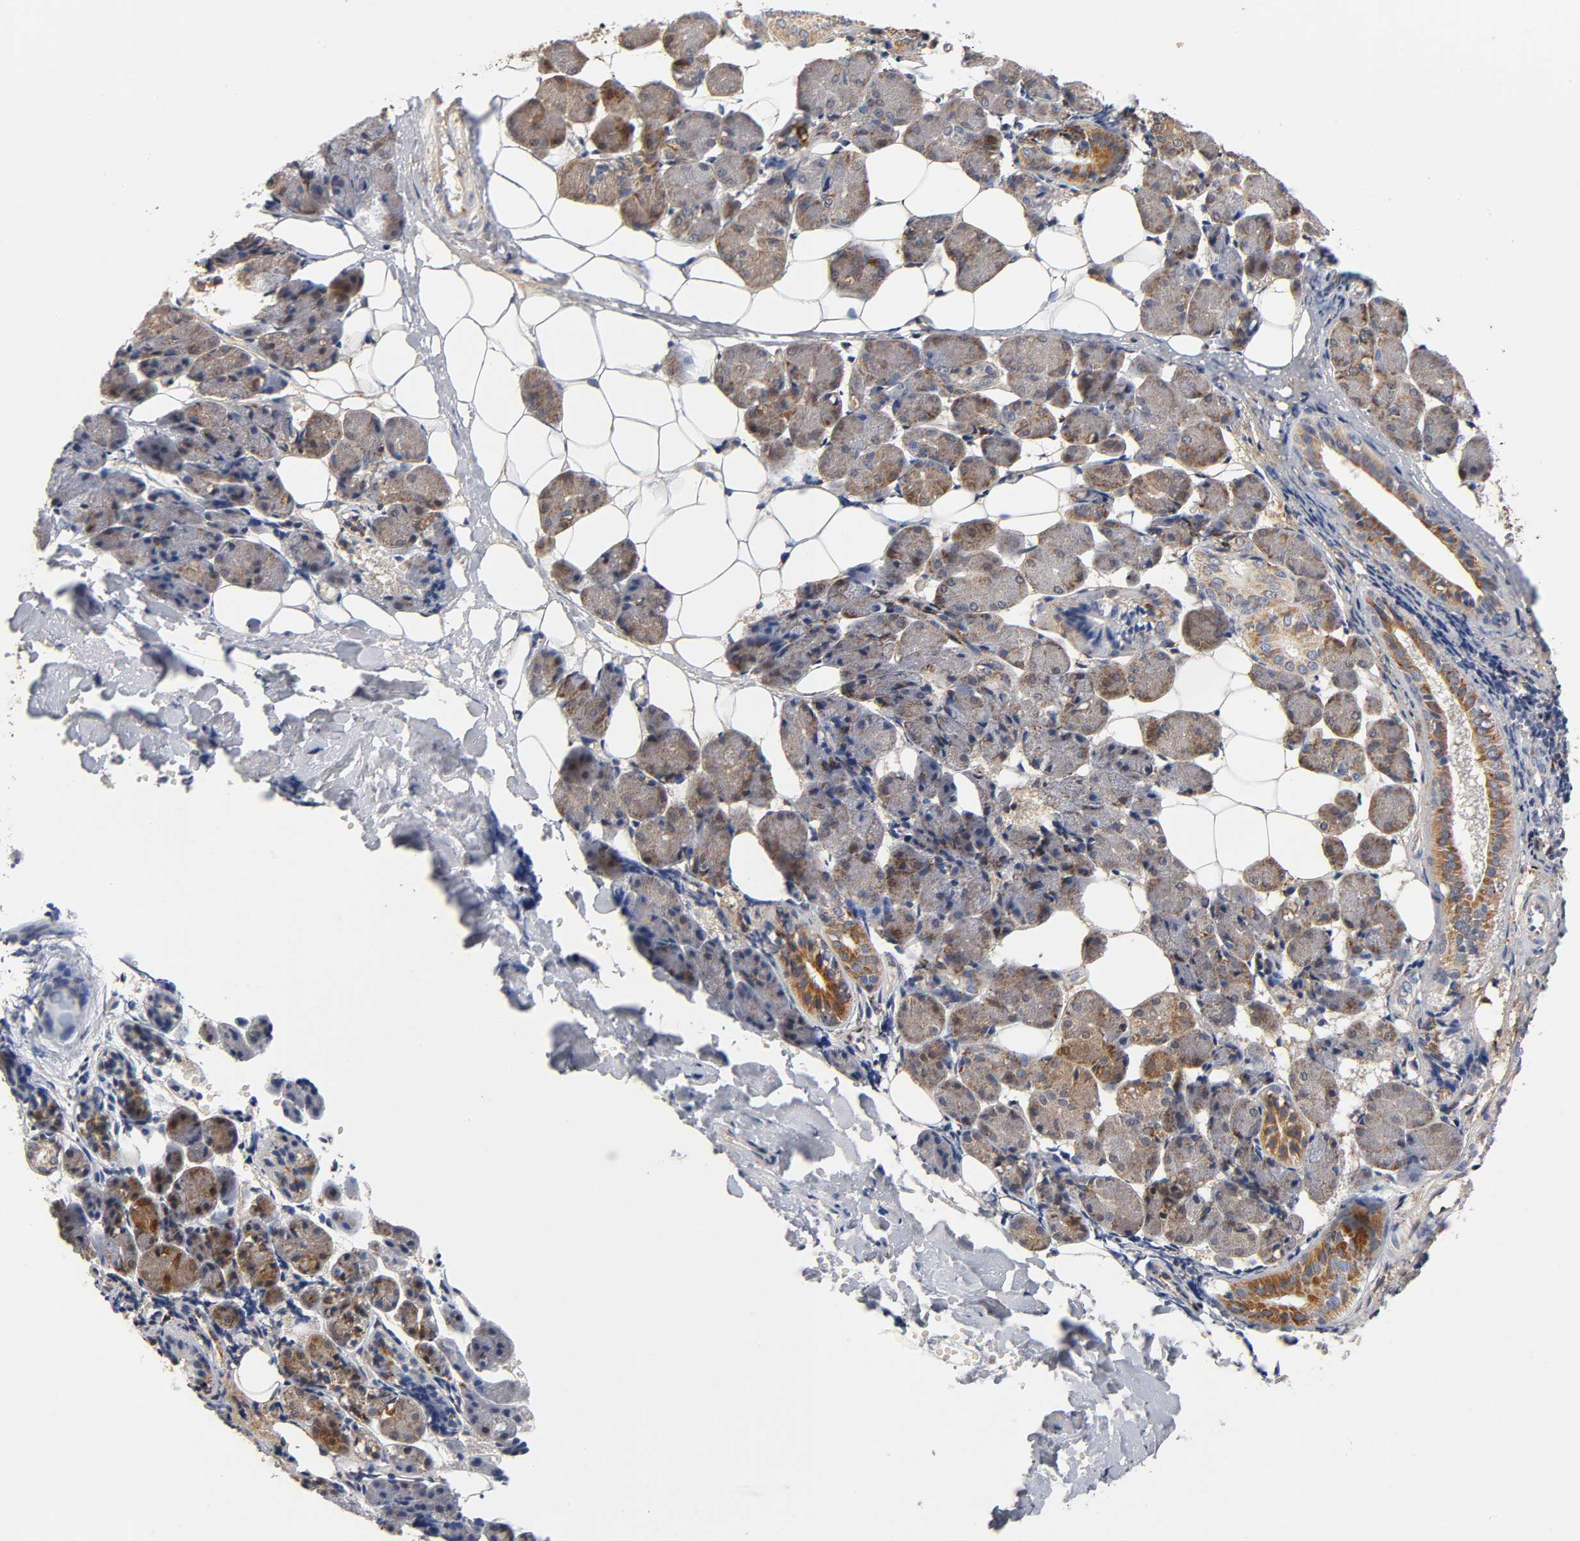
{"staining": {"intensity": "moderate", "quantity": "25%-75%", "location": "cytoplasmic/membranous"}, "tissue": "salivary gland", "cell_type": "Glandular cells", "image_type": "normal", "snomed": [{"axis": "morphology", "description": "Normal tissue, NOS"}, {"axis": "morphology", "description": "Adenoma, NOS"}, {"axis": "topography", "description": "Salivary gland"}], "caption": "IHC (DAB) staining of unremarkable salivary gland displays moderate cytoplasmic/membranous protein expression in approximately 25%-75% of glandular cells. The protein is stained brown, and the nuclei are stained in blue (DAB (3,3'-diaminobenzidine) IHC with brightfield microscopy, high magnification).", "gene": "ISG15", "patient": {"sex": "female", "age": 32}}